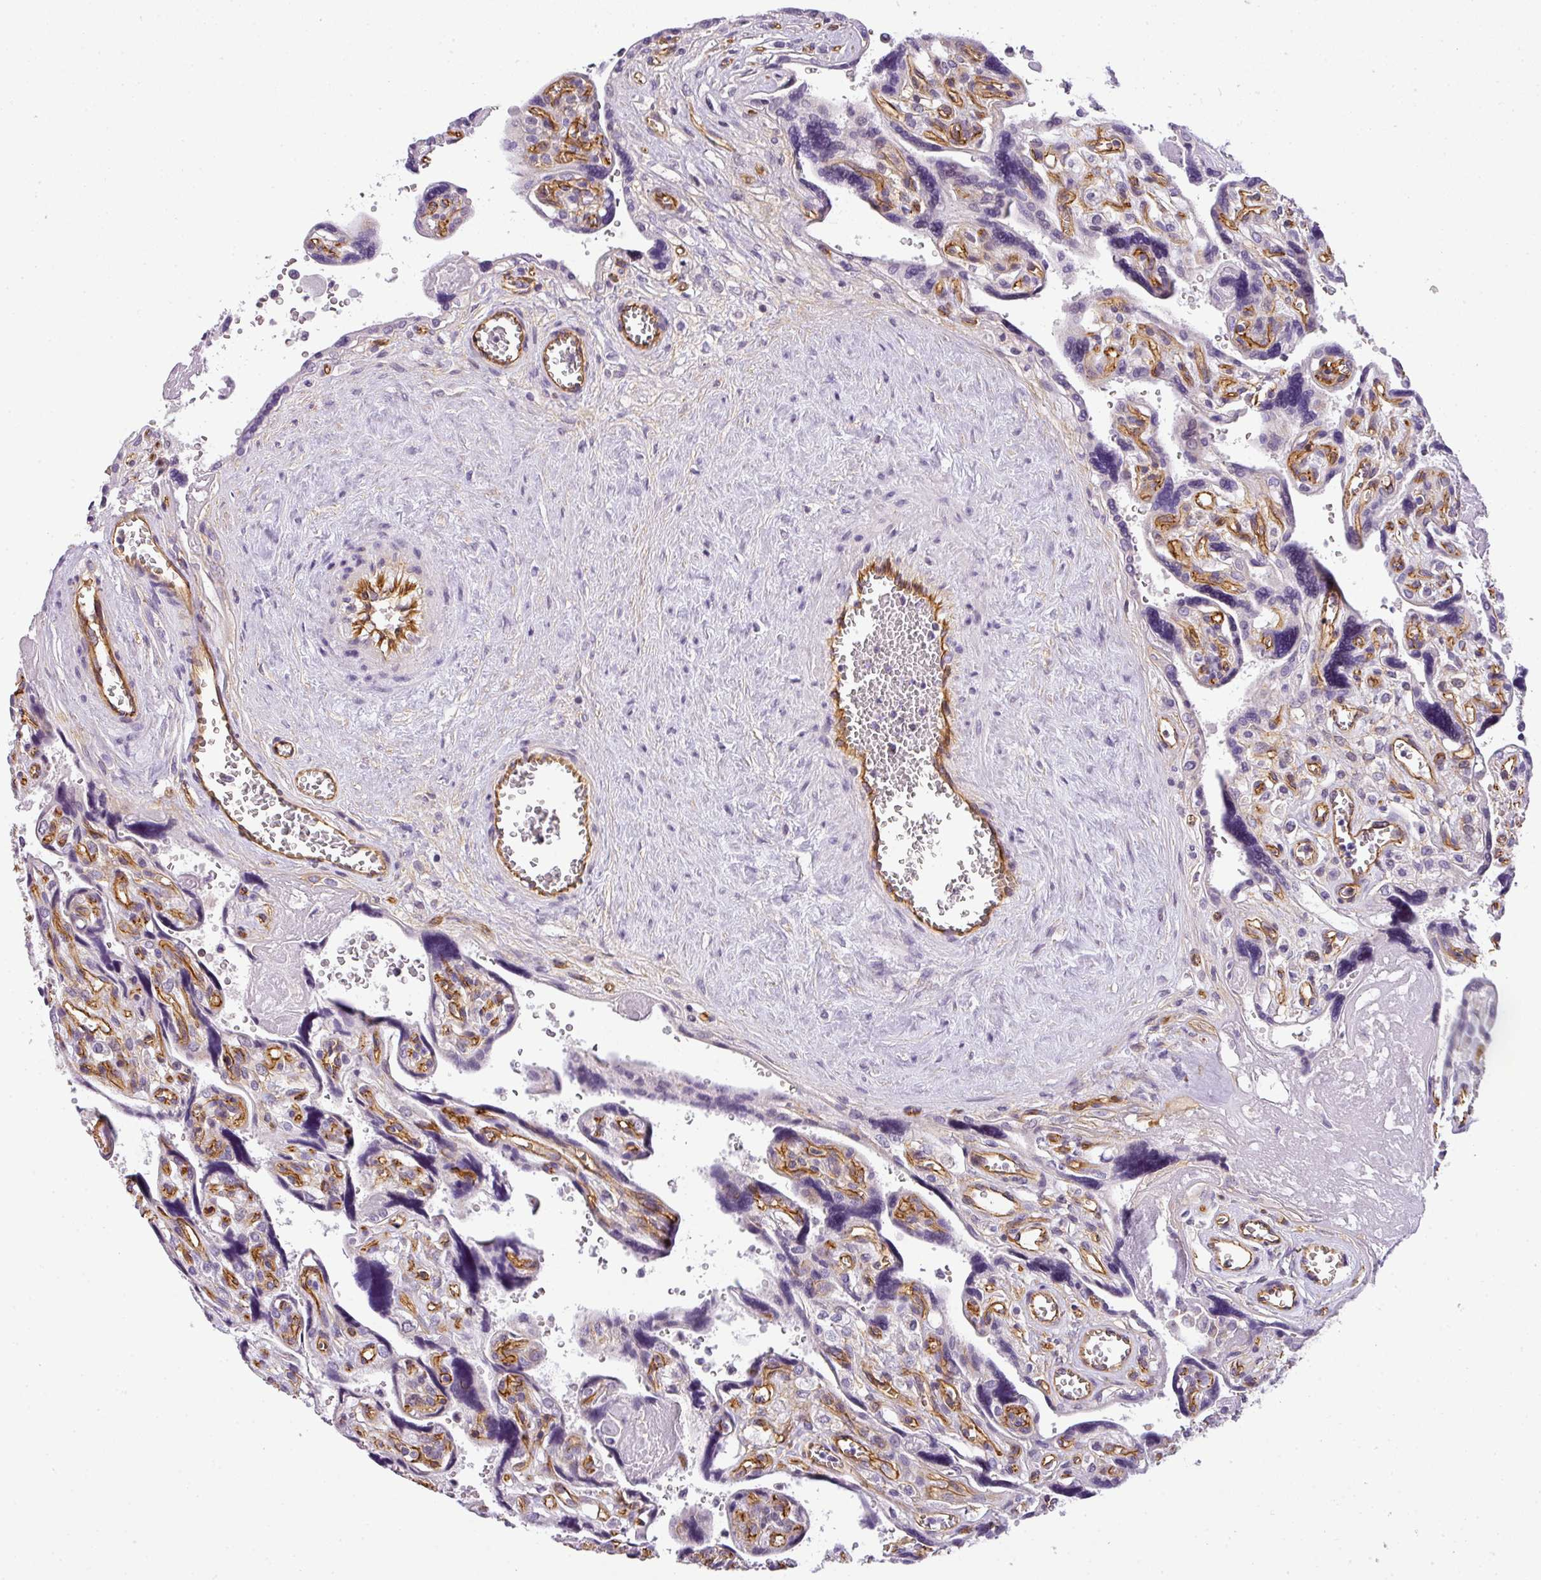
{"staining": {"intensity": "negative", "quantity": "none", "location": "none"}, "tissue": "placenta", "cell_type": "Decidual cells", "image_type": "normal", "snomed": [{"axis": "morphology", "description": "Normal tissue, NOS"}, {"axis": "topography", "description": "Placenta"}], "caption": "Immunohistochemical staining of benign human placenta exhibits no significant staining in decidual cells. Brightfield microscopy of immunohistochemistry (IHC) stained with DAB (3,3'-diaminobenzidine) (brown) and hematoxylin (blue), captured at high magnification.", "gene": "OR11H4", "patient": {"sex": "female", "age": 39}}